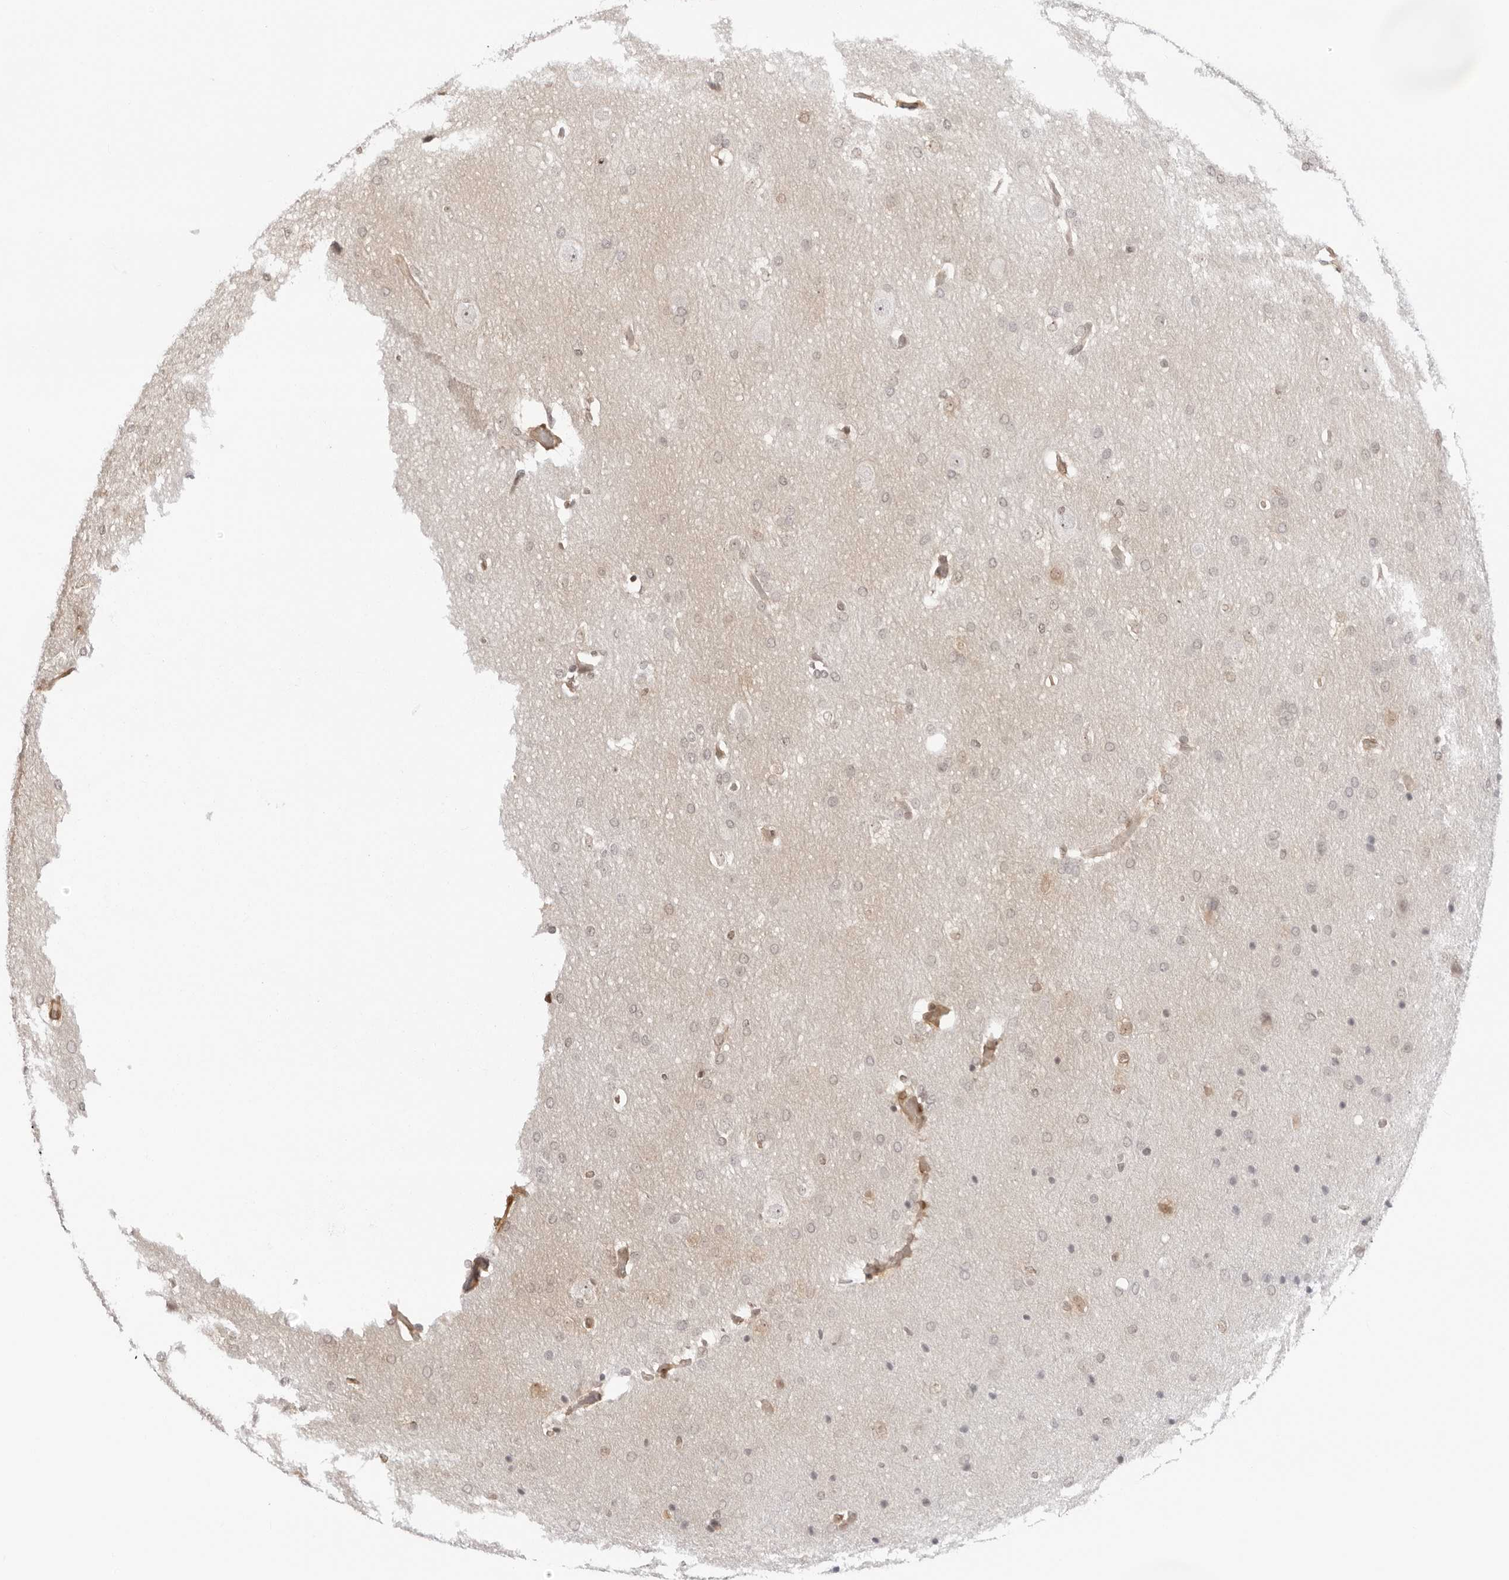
{"staining": {"intensity": "negative", "quantity": "none", "location": "none"}, "tissue": "glioma", "cell_type": "Tumor cells", "image_type": "cancer", "snomed": [{"axis": "morphology", "description": "Glioma, malignant, Low grade"}, {"axis": "topography", "description": "Brain"}], "caption": "IHC image of neoplastic tissue: glioma stained with DAB (3,3'-diaminobenzidine) exhibits no significant protein expression in tumor cells.", "gene": "RNF146", "patient": {"sex": "female", "age": 37}}